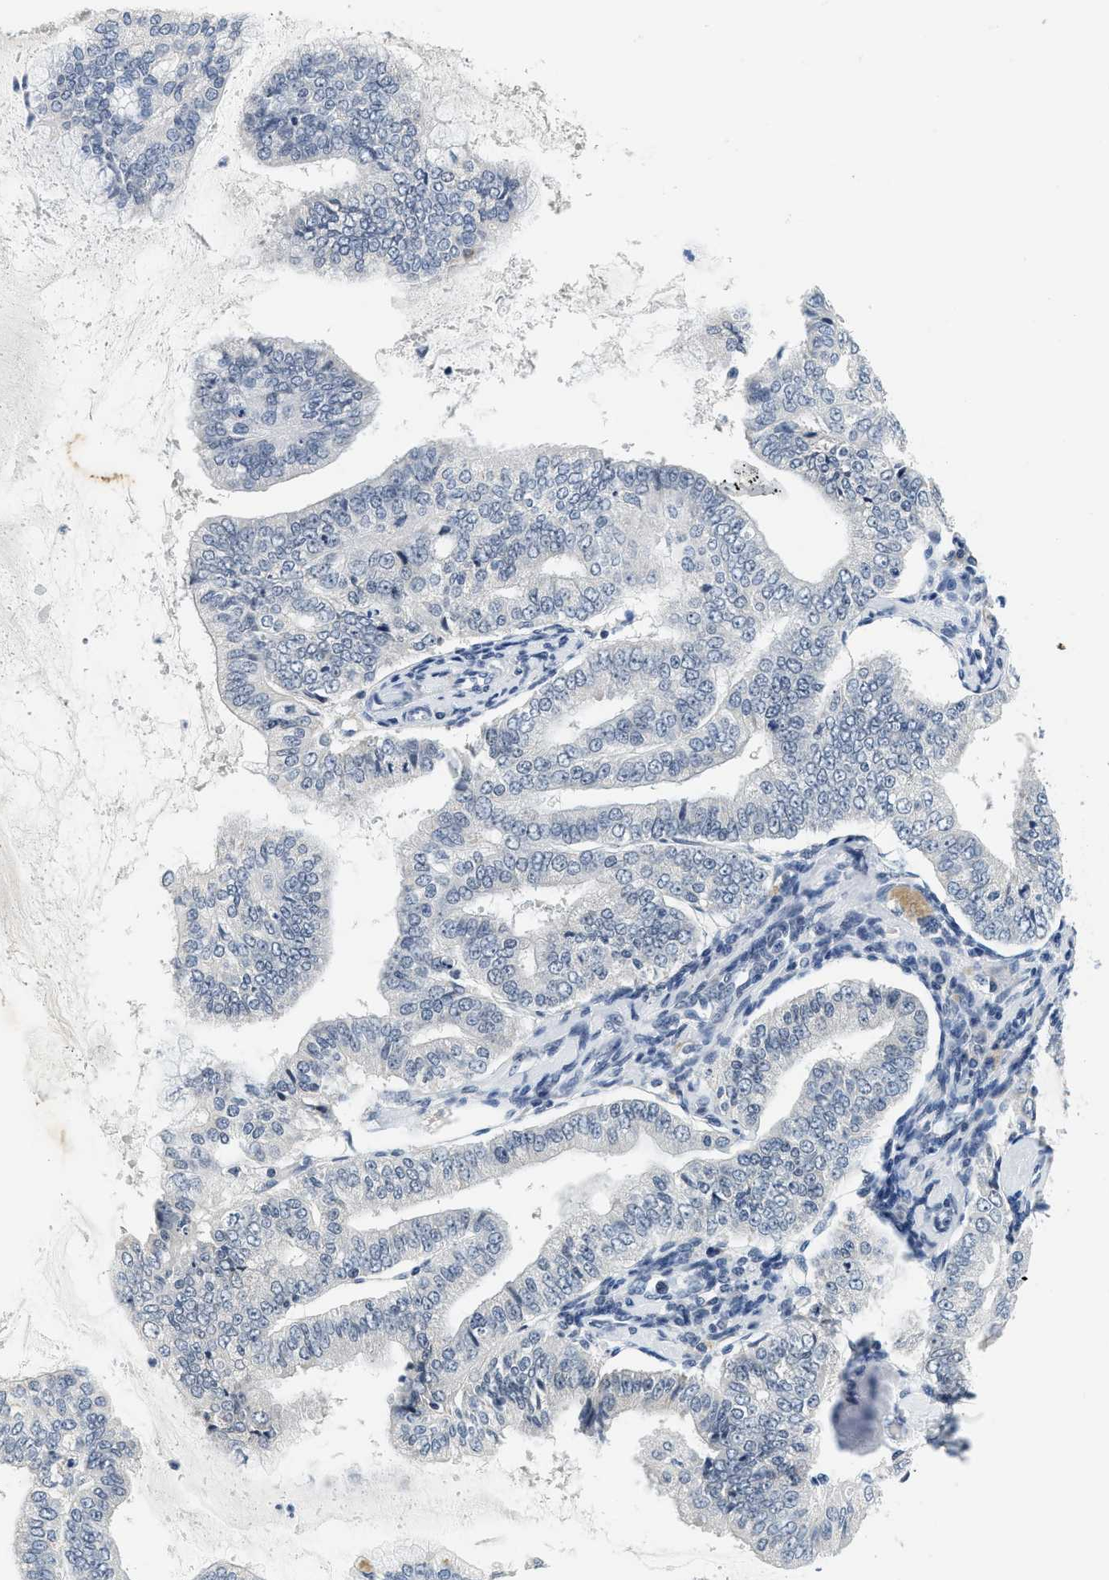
{"staining": {"intensity": "negative", "quantity": "none", "location": "none"}, "tissue": "endometrial cancer", "cell_type": "Tumor cells", "image_type": "cancer", "snomed": [{"axis": "morphology", "description": "Adenocarcinoma, NOS"}, {"axis": "topography", "description": "Endometrium"}], "caption": "Endometrial adenocarcinoma was stained to show a protein in brown. There is no significant expression in tumor cells. (Stains: DAB (3,3'-diaminobenzidine) immunohistochemistry with hematoxylin counter stain, Microscopy: brightfield microscopy at high magnification).", "gene": "MZF1", "patient": {"sex": "female", "age": 63}}